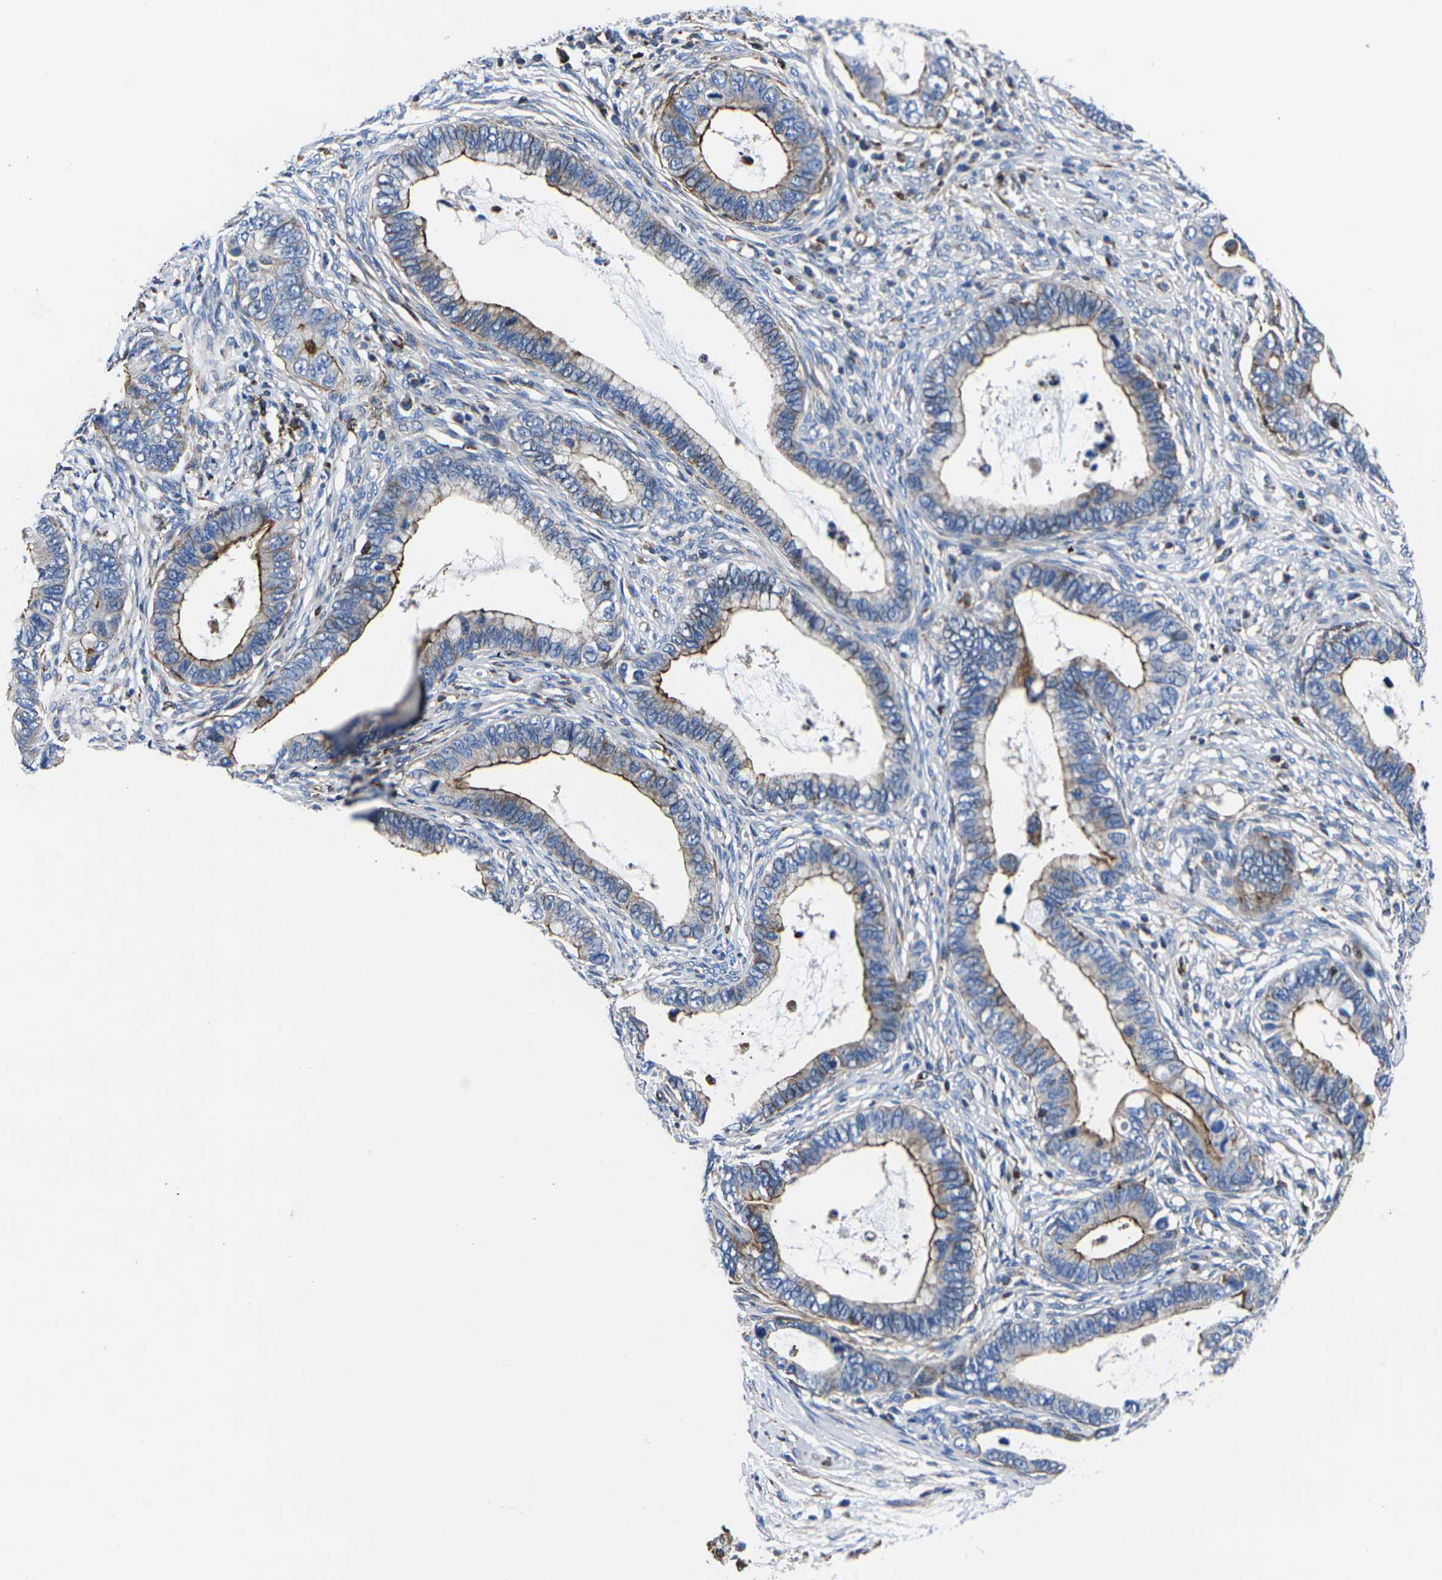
{"staining": {"intensity": "moderate", "quantity": "25%-75%", "location": "cytoplasmic/membranous"}, "tissue": "cervical cancer", "cell_type": "Tumor cells", "image_type": "cancer", "snomed": [{"axis": "morphology", "description": "Adenocarcinoma, NOS"}, {"axis": "topography", "description": "Cervix"}], "caption": "IHC image of cervical adenocarcinoma stained for a protein (brown), which exhibits medium levels of moderate cytoplasmic/membranous staining in approximately 25%-75% of tumor cells.", "gene": "GPR4", "patient": {"sex": "female", "age": 44}}